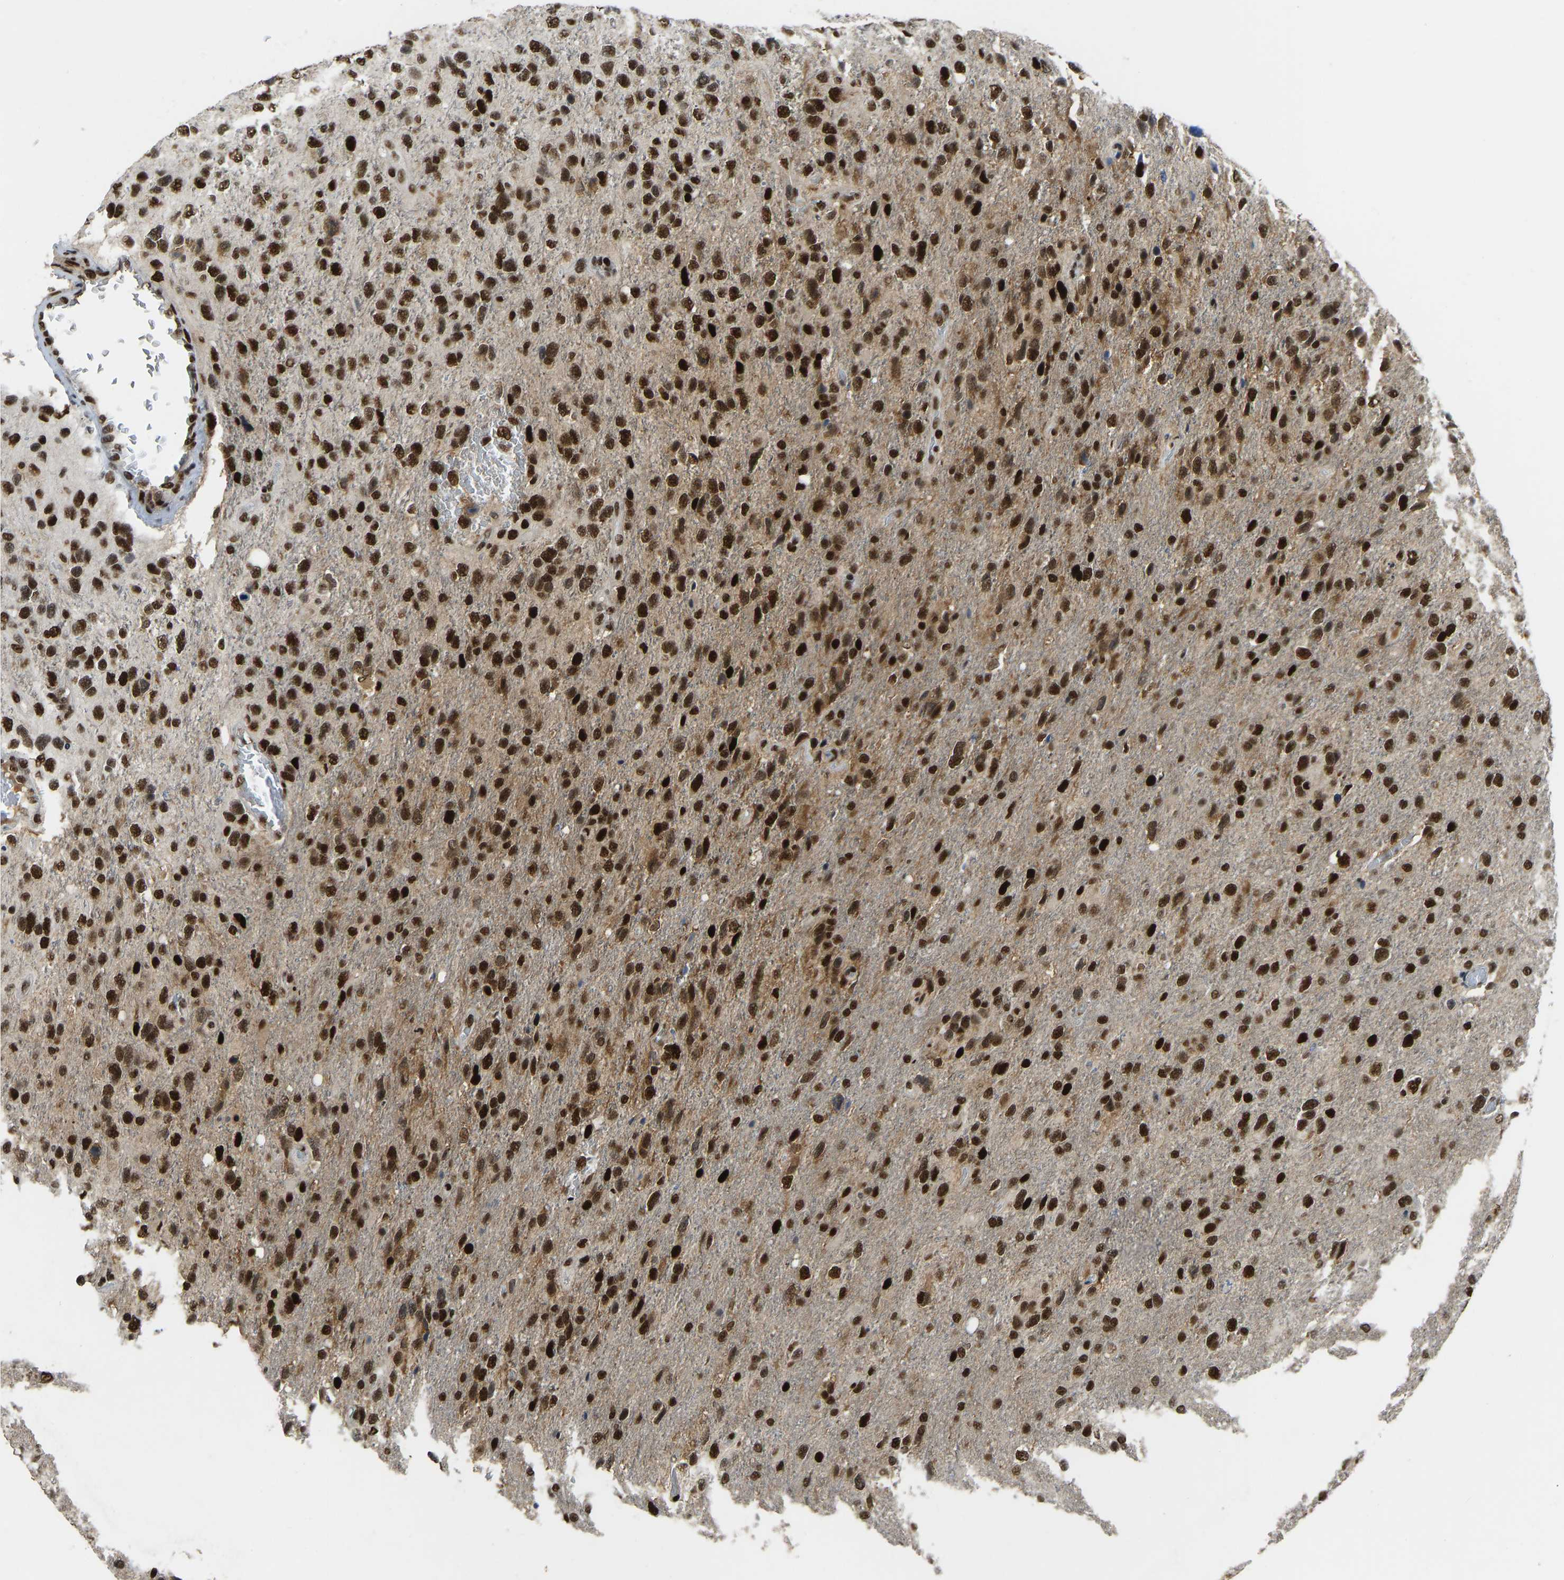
{"staining": {"intensity": "strong", "quantity": ">75%", "location": "nuclear"}, "tissue": "glioma", "cell_type": "Tumor cells", "image_type": "cancer", "snomed": [{"axis": "morphology", "description": "Glioma, malignant, High grade"}, {"axis": "topography", "description": "Brain"}], "caption": "Protein expression analysis of human glioma reveals strong nuclear expression in approximately >75% of tumor cells.", "gene": "FOXK1", "patient": {"sex": "female", "age": 58}}